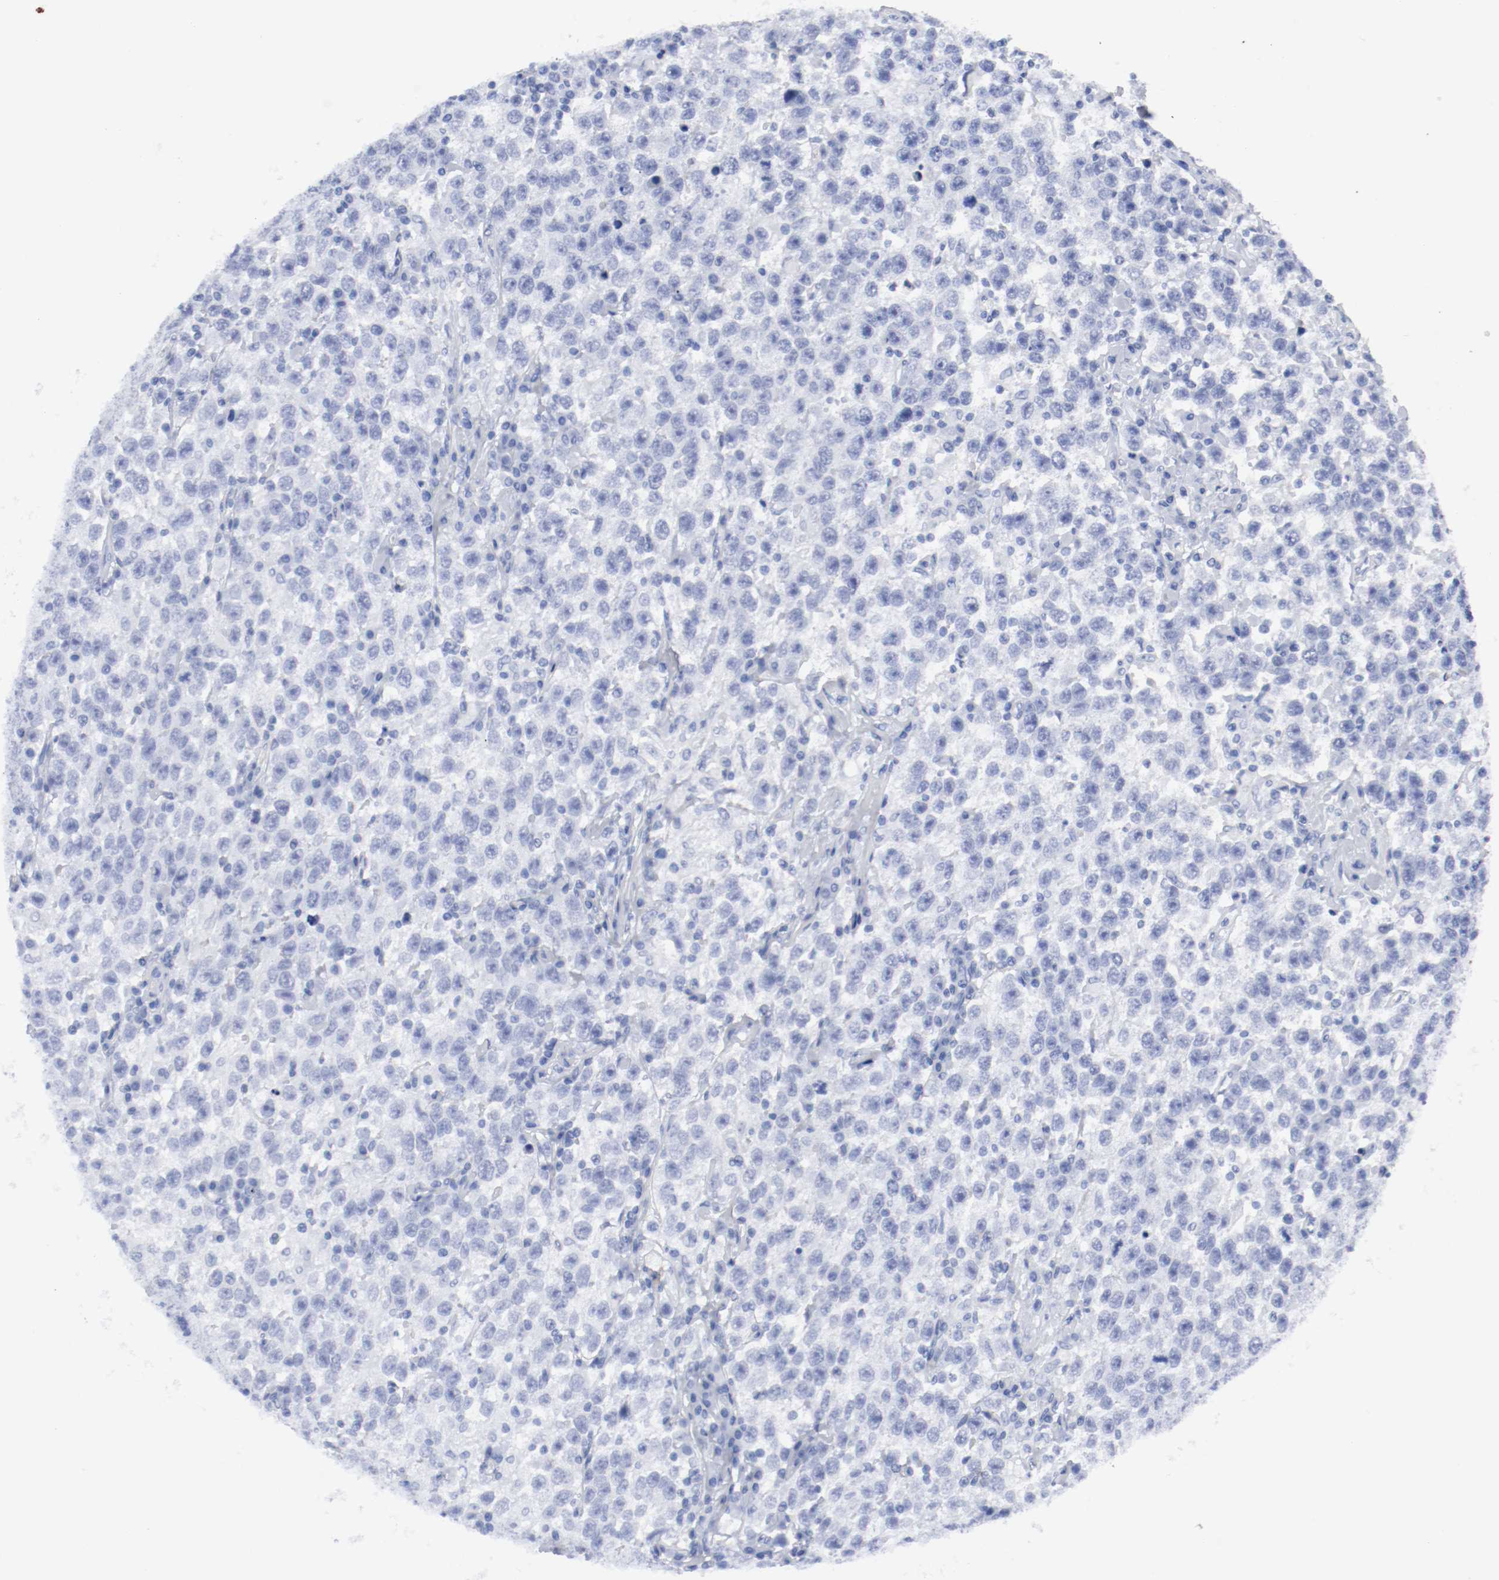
{"staining": {"intensity": "negative", "quantity": "none", "location": "none"}, "tissue": "testis cancer", "cell_type": "Tumor cells", "image_type": "cancer", "snomed": [{"axis": "morphology", "description": "Seminoma, NOS"}, {"axis": "topography", "description": "Testis"}], "caption": "Human seminoma (testis) stained for a protein using immunohistochemistry reveals no positivity in tumor cells.", "gene": "TSPAN6", "patient": {"sex": "male", "age": 41}}